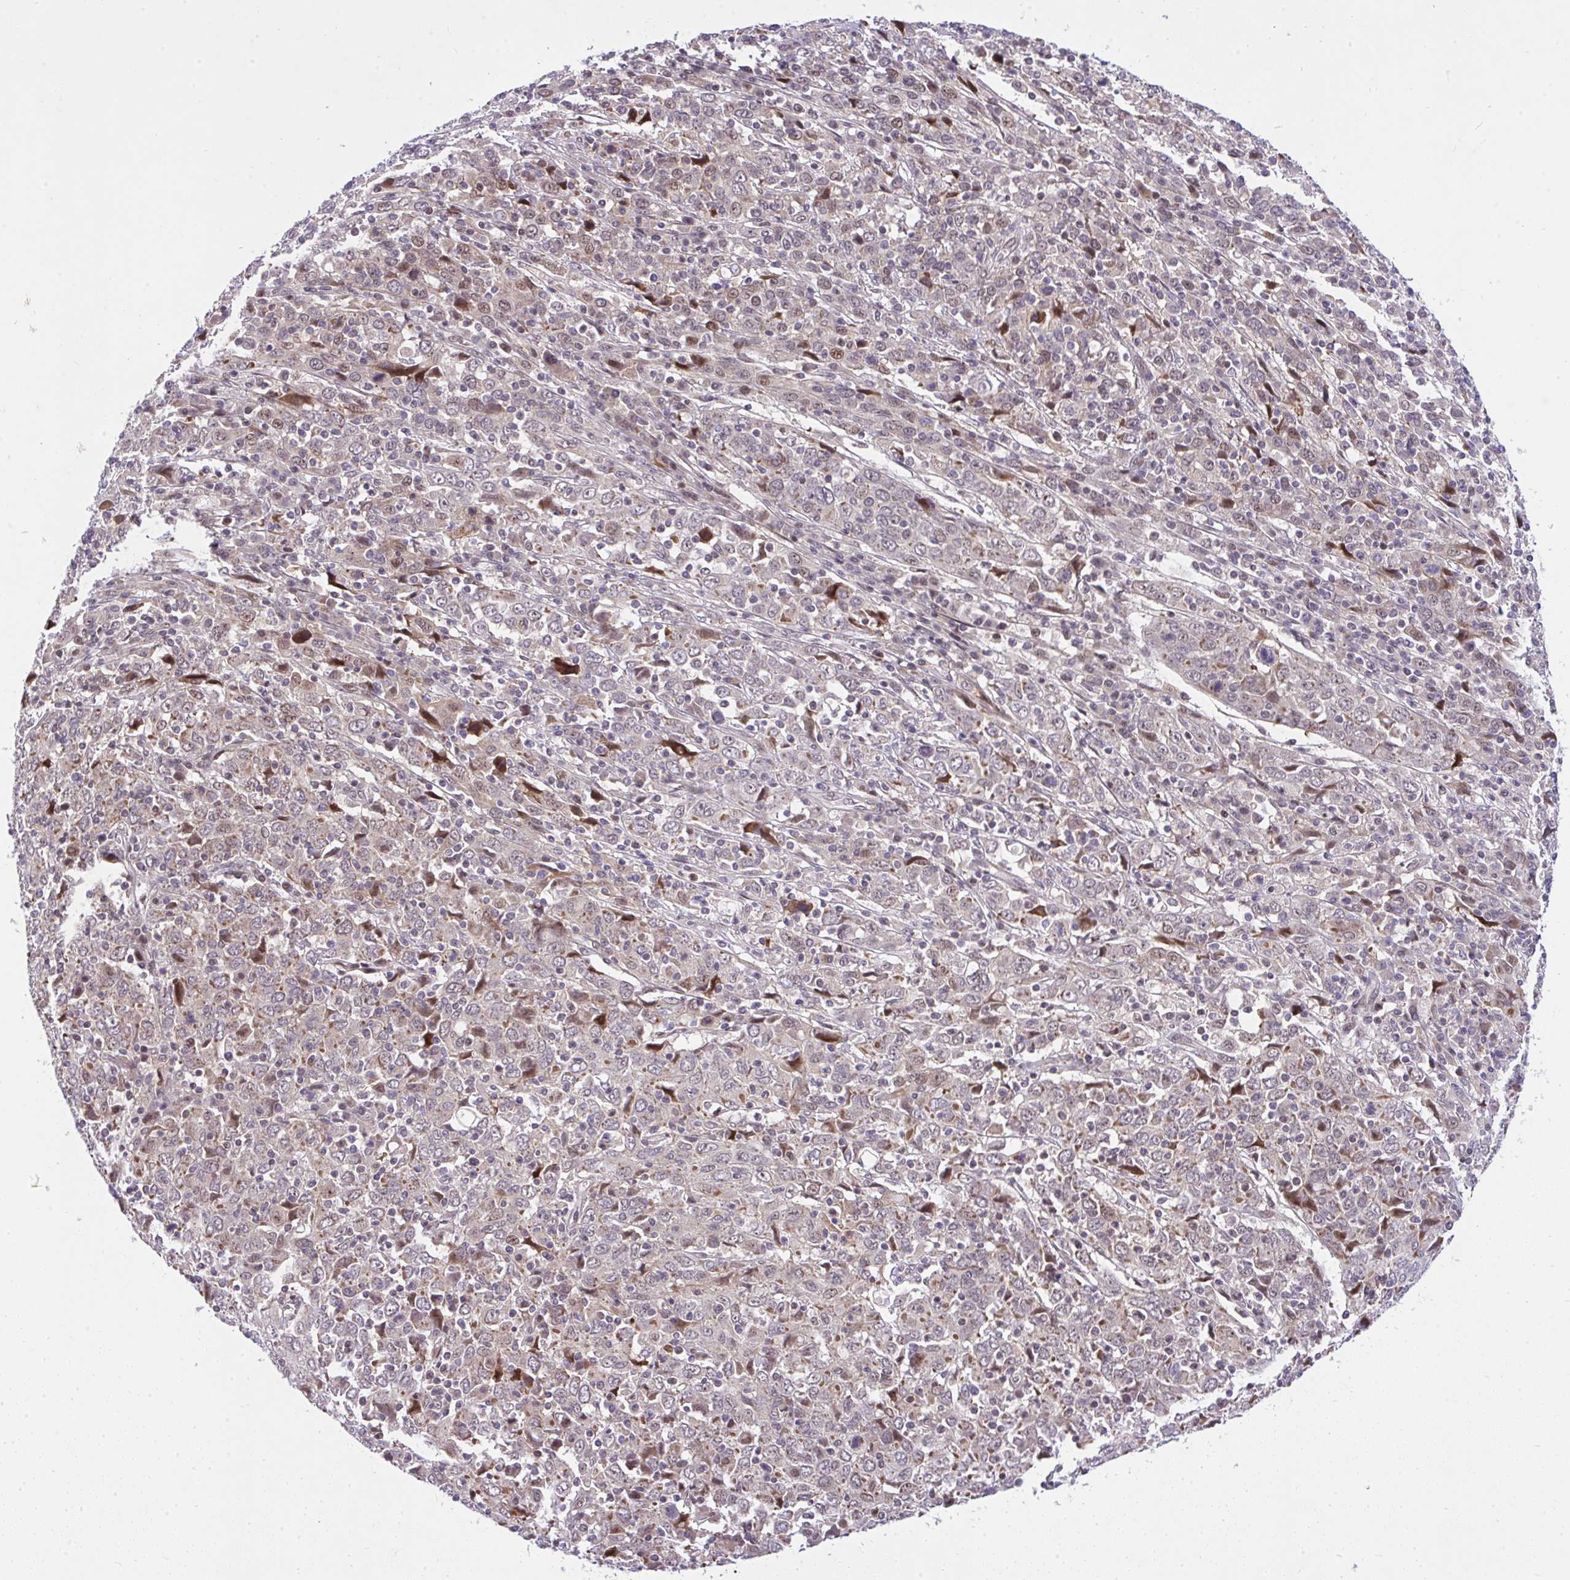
{"staining": {"intensity": "weak", "quantity": ">75%", "location": "cytoplasmic/membranous,nuclear"}, "tissue": "cervical cancer", "cell_type": "Tumor cells", "image_type": "cancer", "snomed": [{"axis": "morphology", "description": "Squamous cell carcinoma, NOS"}, {"axis": "topography", "description": "Cervix"}], "caption": "An immunohistochemistry micrograph of neoplastic tissue is shown. Protein staining in brown labels weak cytoplasmic/membranous and nuclear positivity in squamous cell carcinoma (cervical) within tumor cells. The protein is shown in brown color, while the nuclei are stained blue.", "gene": "CHIA", "patient": {"sex": "female", "age": 46}}